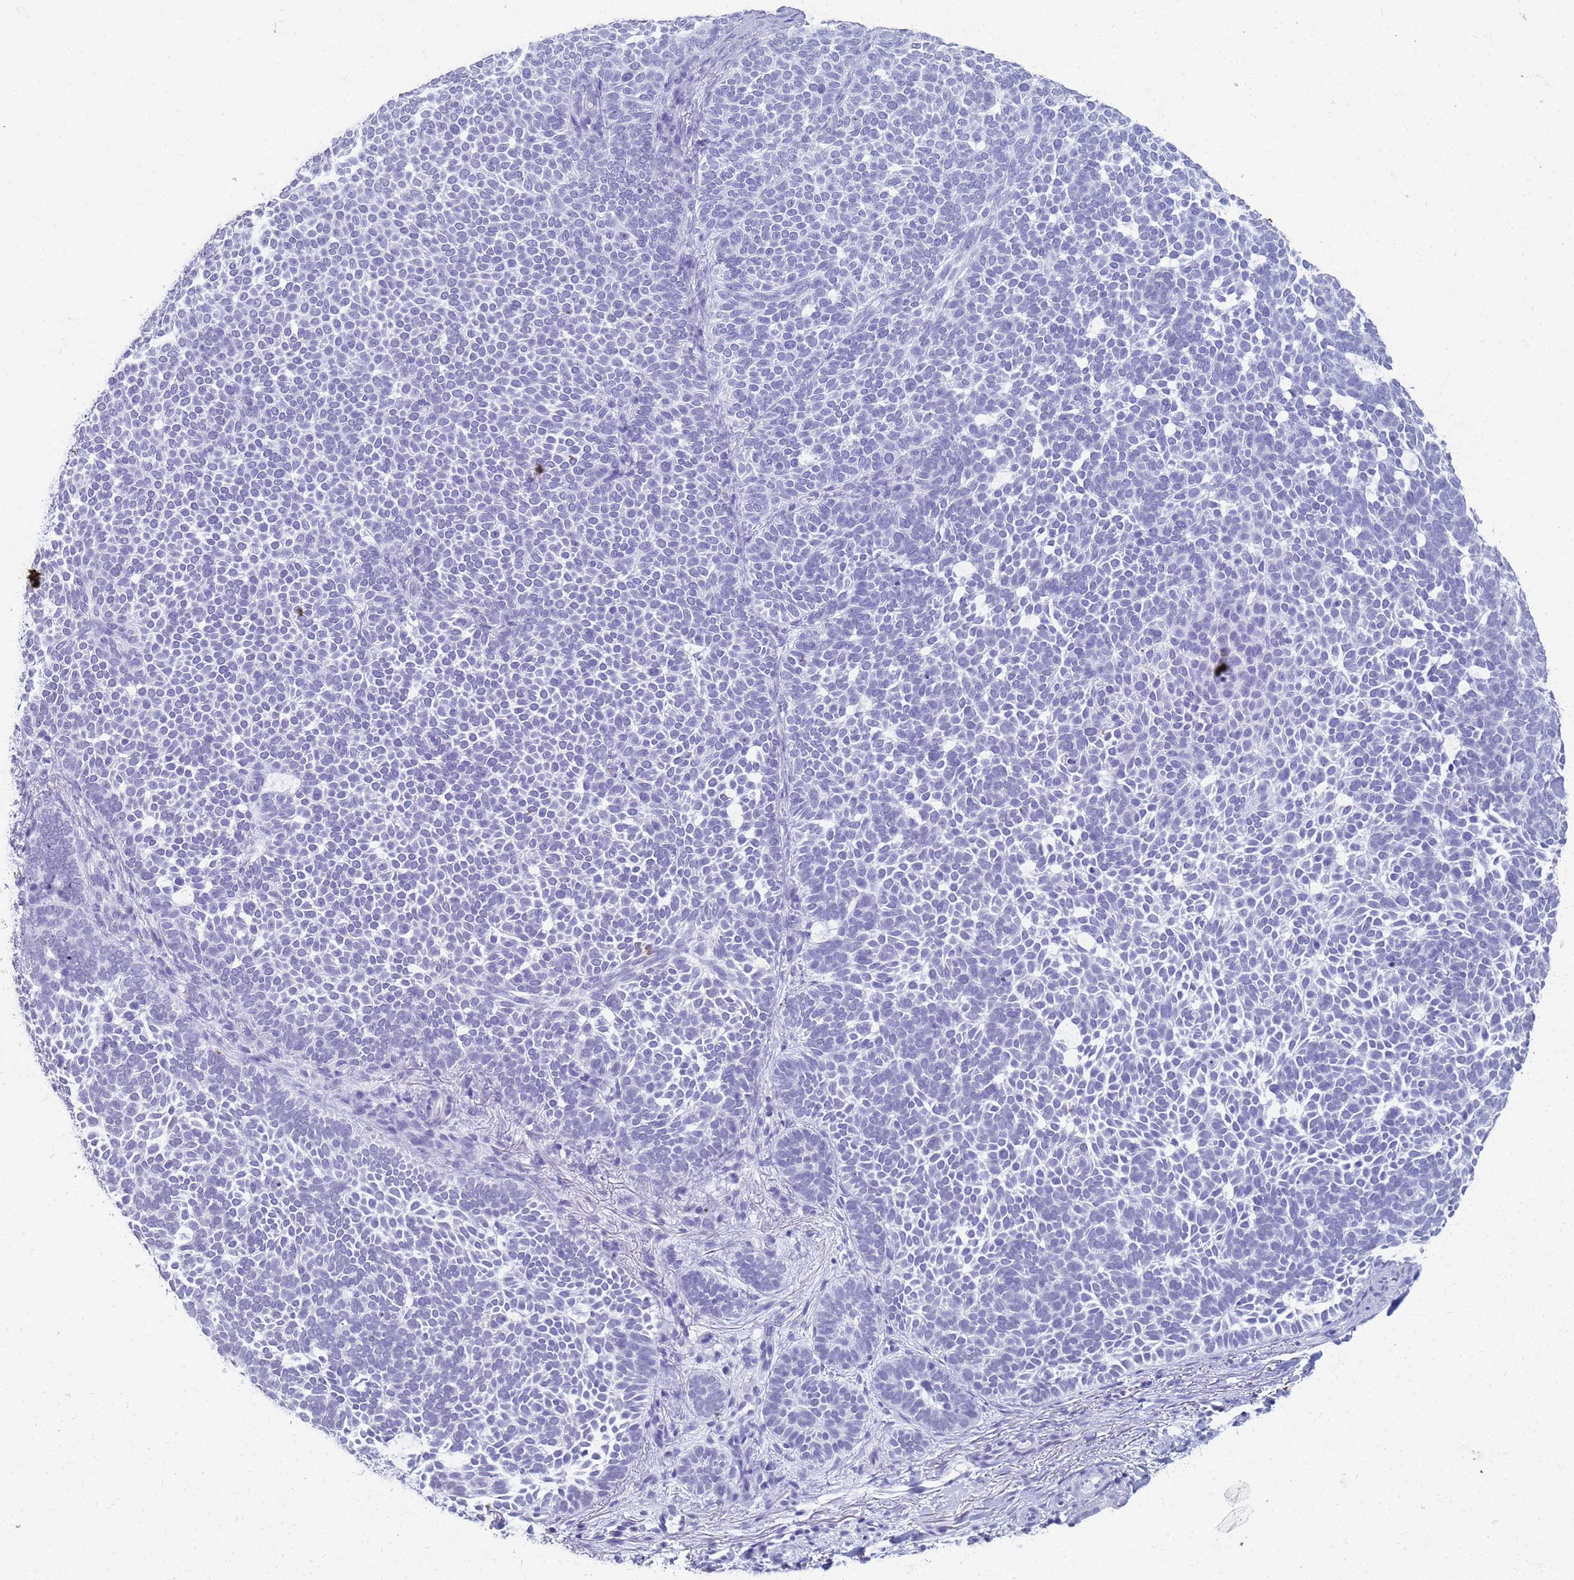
{"staining": {"intensity": "negative", "quantity": "none", "location": "none"}, "tissue": "skin cancer", "cell_type": "Tumor cells", "image_type": "cancer", "snomed": [{"axis": "morphology", "description": "Basal cell carcinoma"}, {"axis": "topography", "description": "Skin"}], "caption": "This is an immunohistochemistry (IHC) micrograph of human basal cell carcinoma (skin). There is no expression in tumor cells.", "gene": "SLC7A9", "patient": {"sex": "female", "age": 77}}